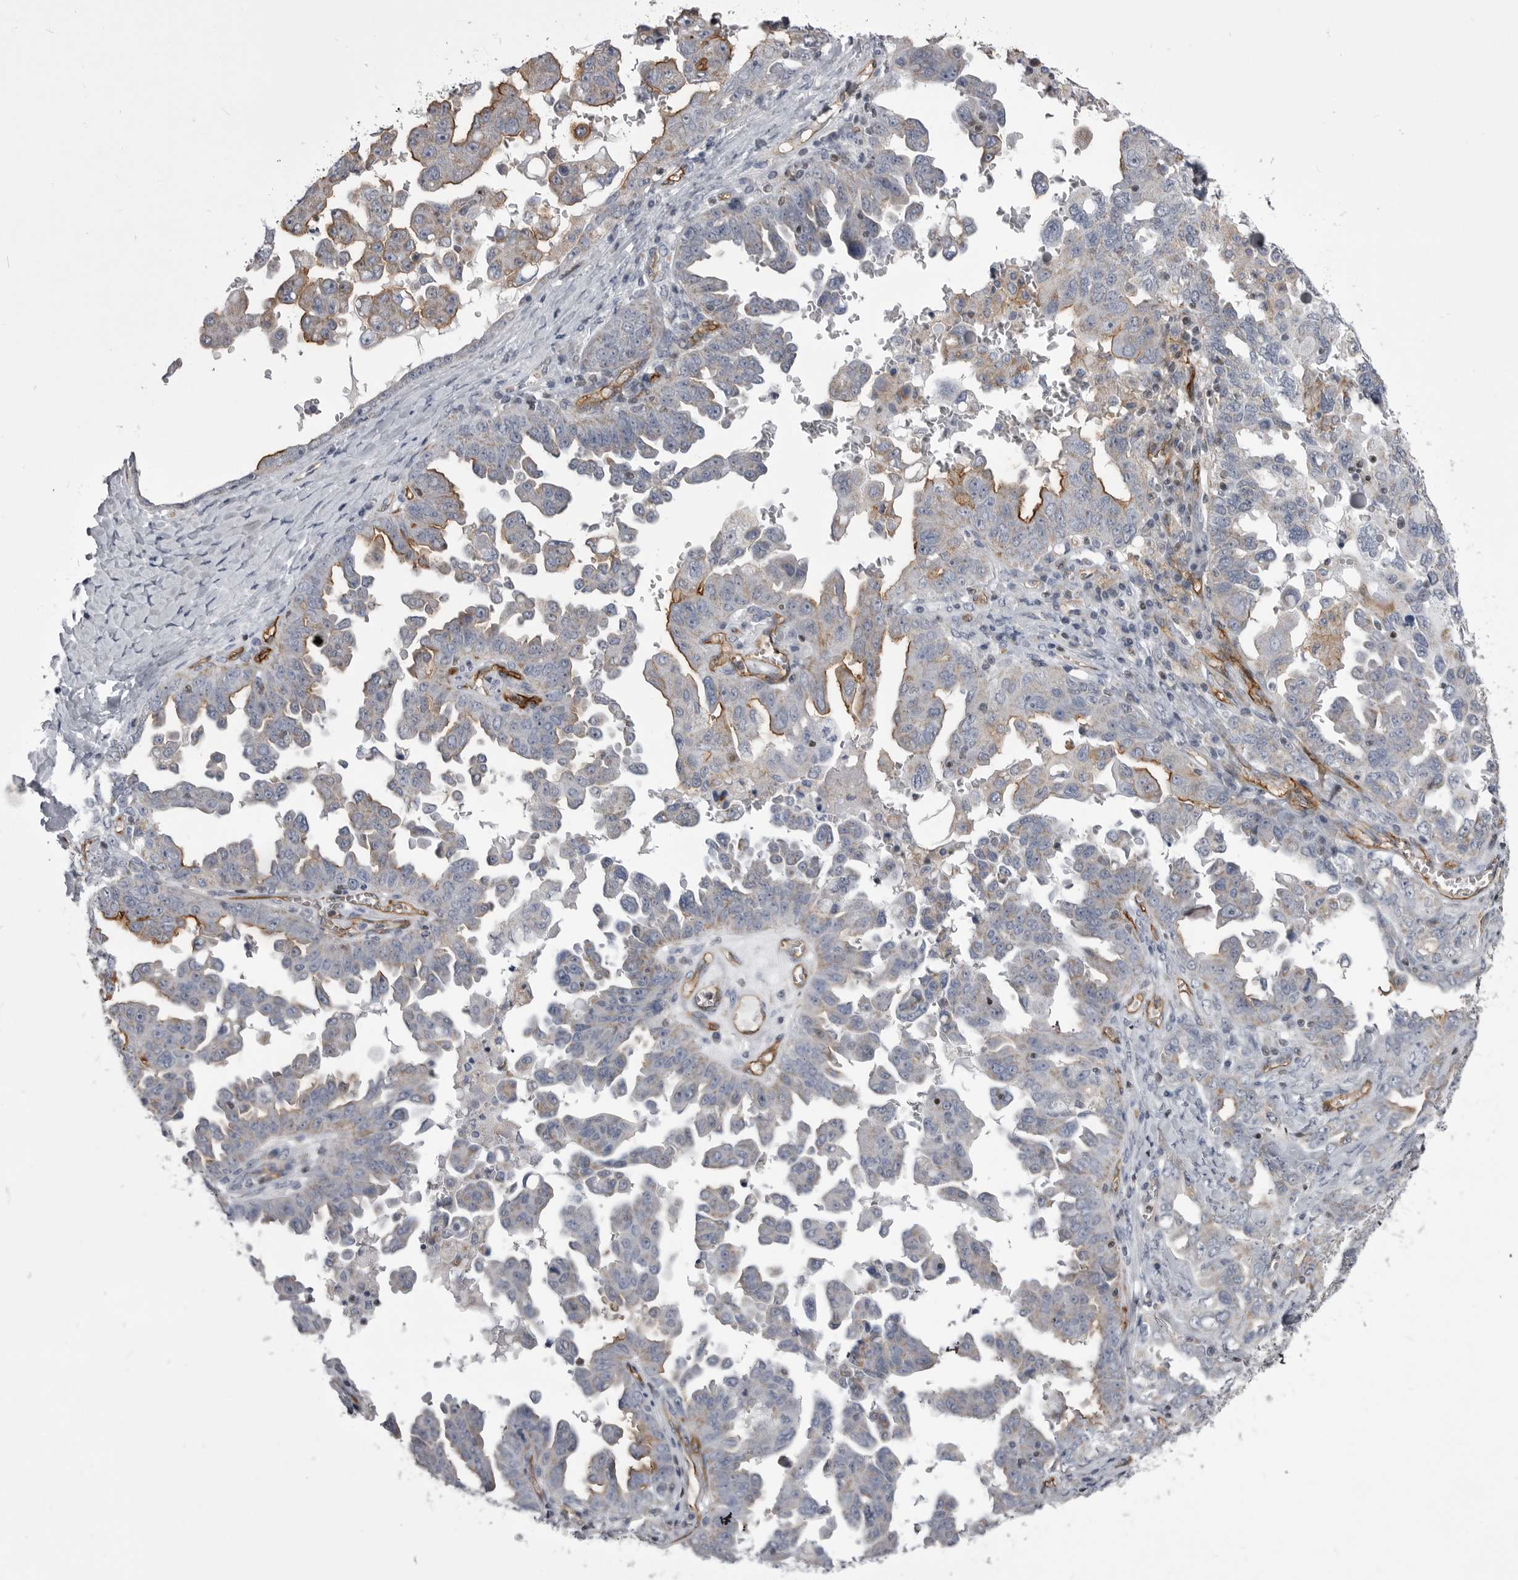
{"staining": {"intensity": "strong", "quantity": "<25%", "location": "cytoplasmic/membranous"}, "tissue": "ovarian cancer", "cell_type": "Tumor cells", "image_type": "cancer", "snomed": [{"axis": "morphology", "description": "Carcinoma, endometroid"}, {"axis": "topography", "description": "Ovary"}], "caption": "Immunohistochemical staining of human ovarian endometroid carcinoma demonstrates strong cytoplasmic/membranous protein expression in approximately <25% of tumor cells. The staining was performed using DAB (3,3'-diaminobenzidine) to visualize the protein expression in brown, while the nuclei were stained in blue with hematoxylin (Magnification: 20x).", "gene": "OPLAH", "patient": {"sex": "female", "age": 62}}